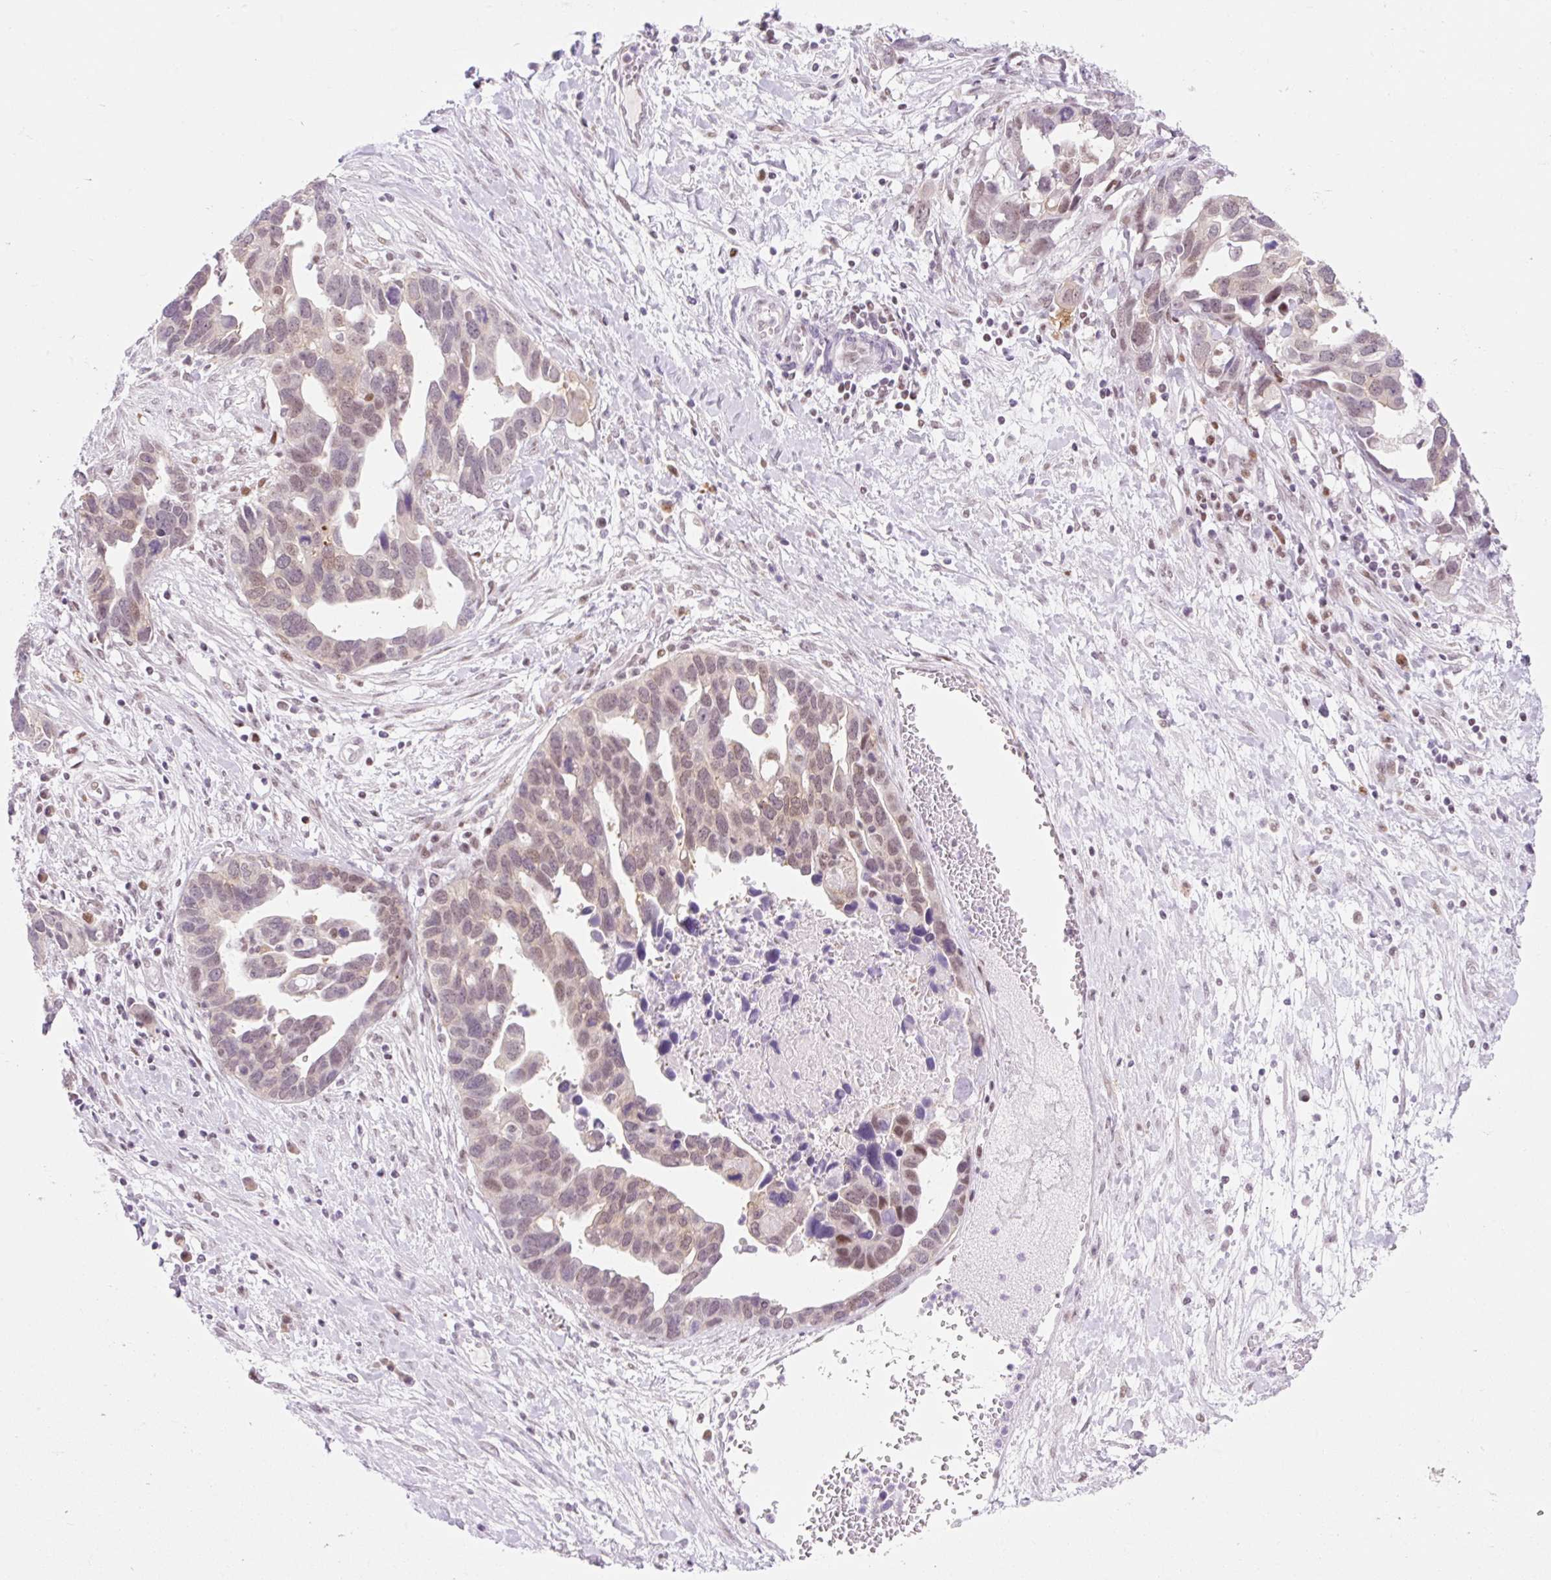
{"staining": {"intensity": "weak", "quantity": ">75%", "location": "nuclear"}, "tissue": "ovarian cancer", "cell_type": "Tumor cells", "image_type": "cancer", "snomed": [{"axis": "morphology", "description": "Cystadenocarcinoma, serous, NOS"}, {"axis": "topography", "description": "Ovary"}], "caption": "Ovarian cancer (serous cystadenocarcinoma) stained with a protein marker displays weak staining in tumor cells.", "gene": "H2BW1", "patient": {"sex": "female", "age": 54}}